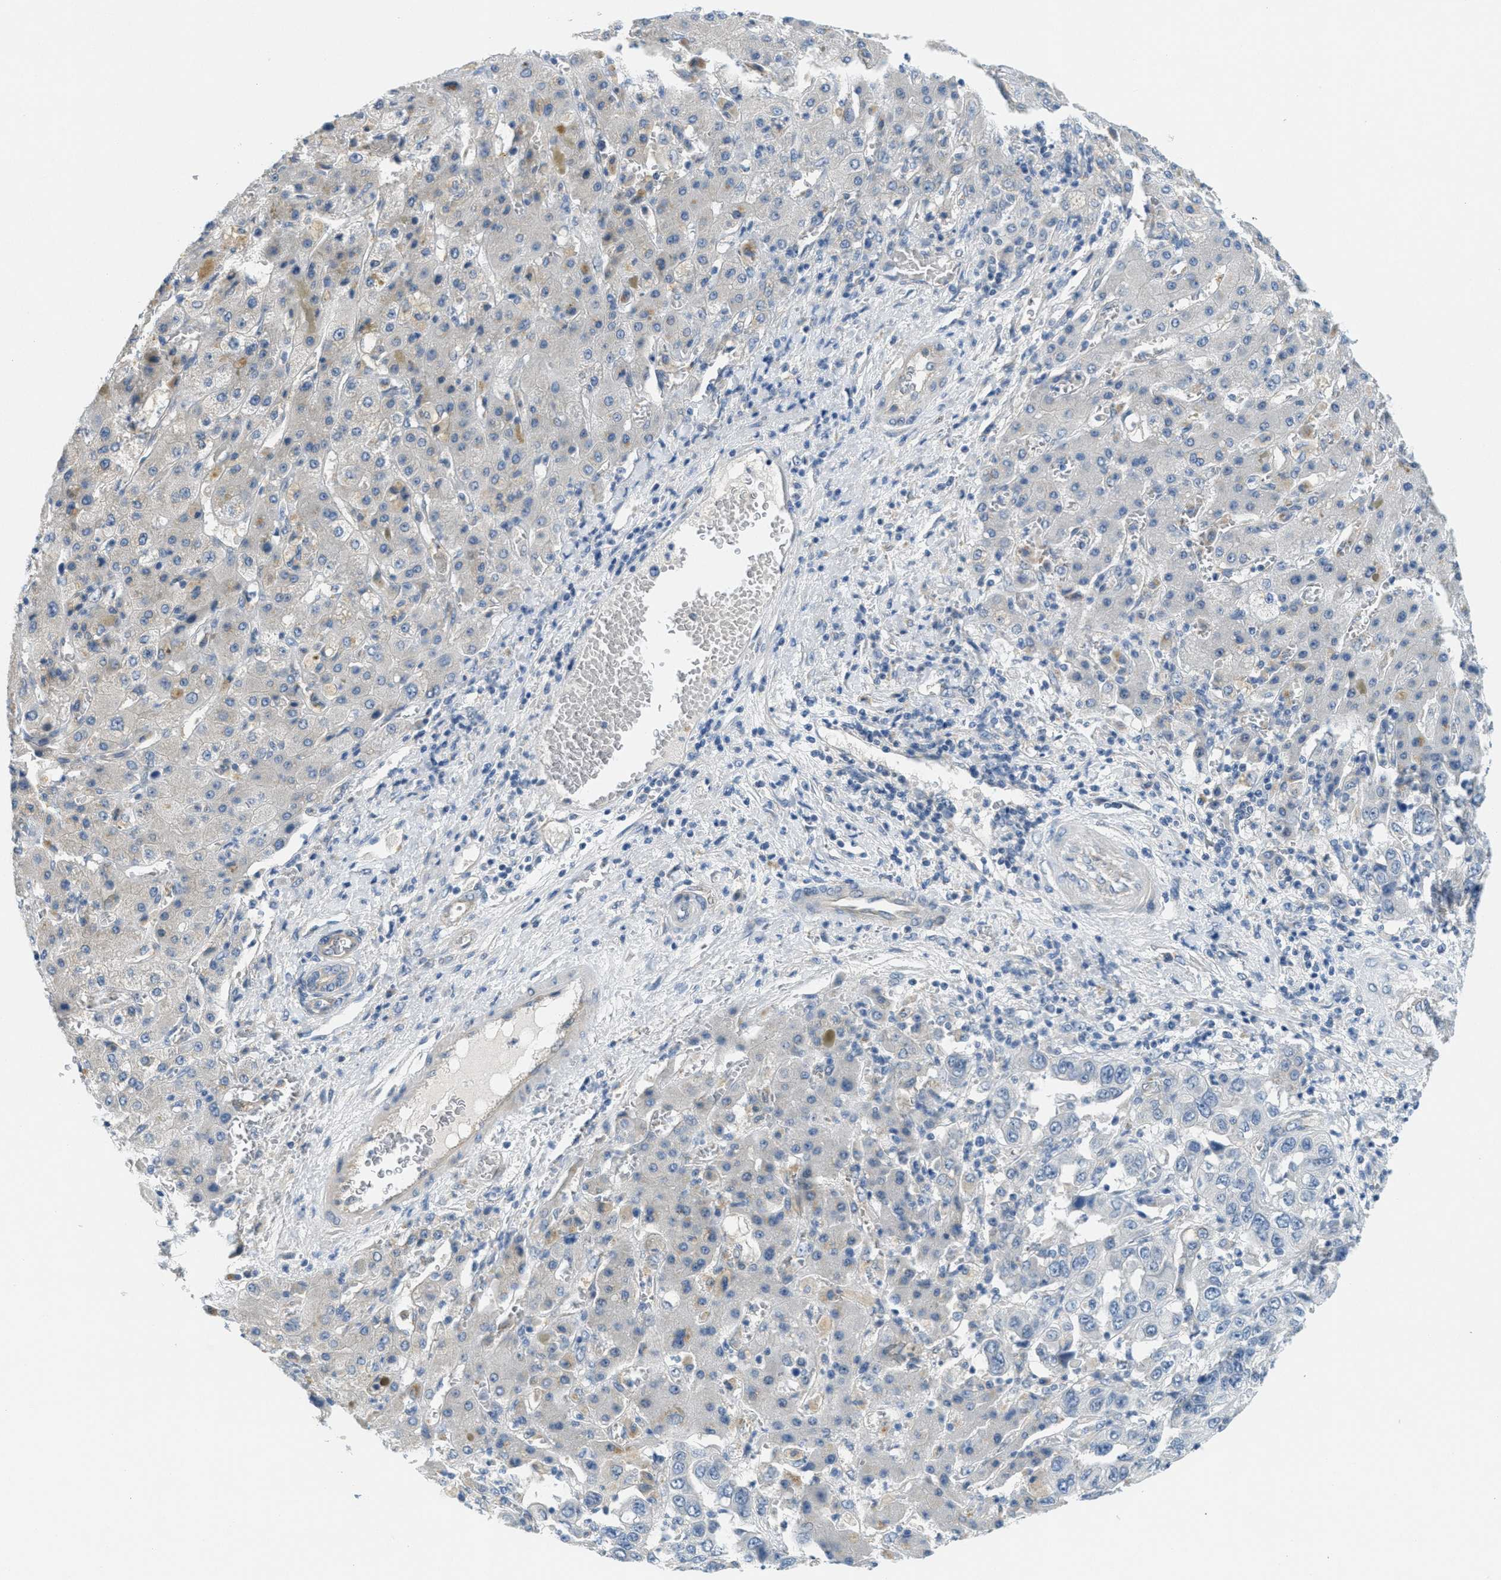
{"staining": {"intensity": "negative", "quantity": "none", "location": "none"}, "tissue": "liver cancer", "cell_type": "Tumor cells", "image_type": "cancer", "snomed": [{"axis": "morphology", "description": "Cholangiocarcinoma"}, {"axis": "topography", "description": "Liver"}], "caption": "High magnification brightfield microscopy of liver cancer stained with DAB (3,3'-diaminobenzidine) (brown) and counterstained with hematoxylin (blue): tumor cells show no significant staining.", "gene": "ZFYVE9", "patient": {"sex": "female", "age": 52}}